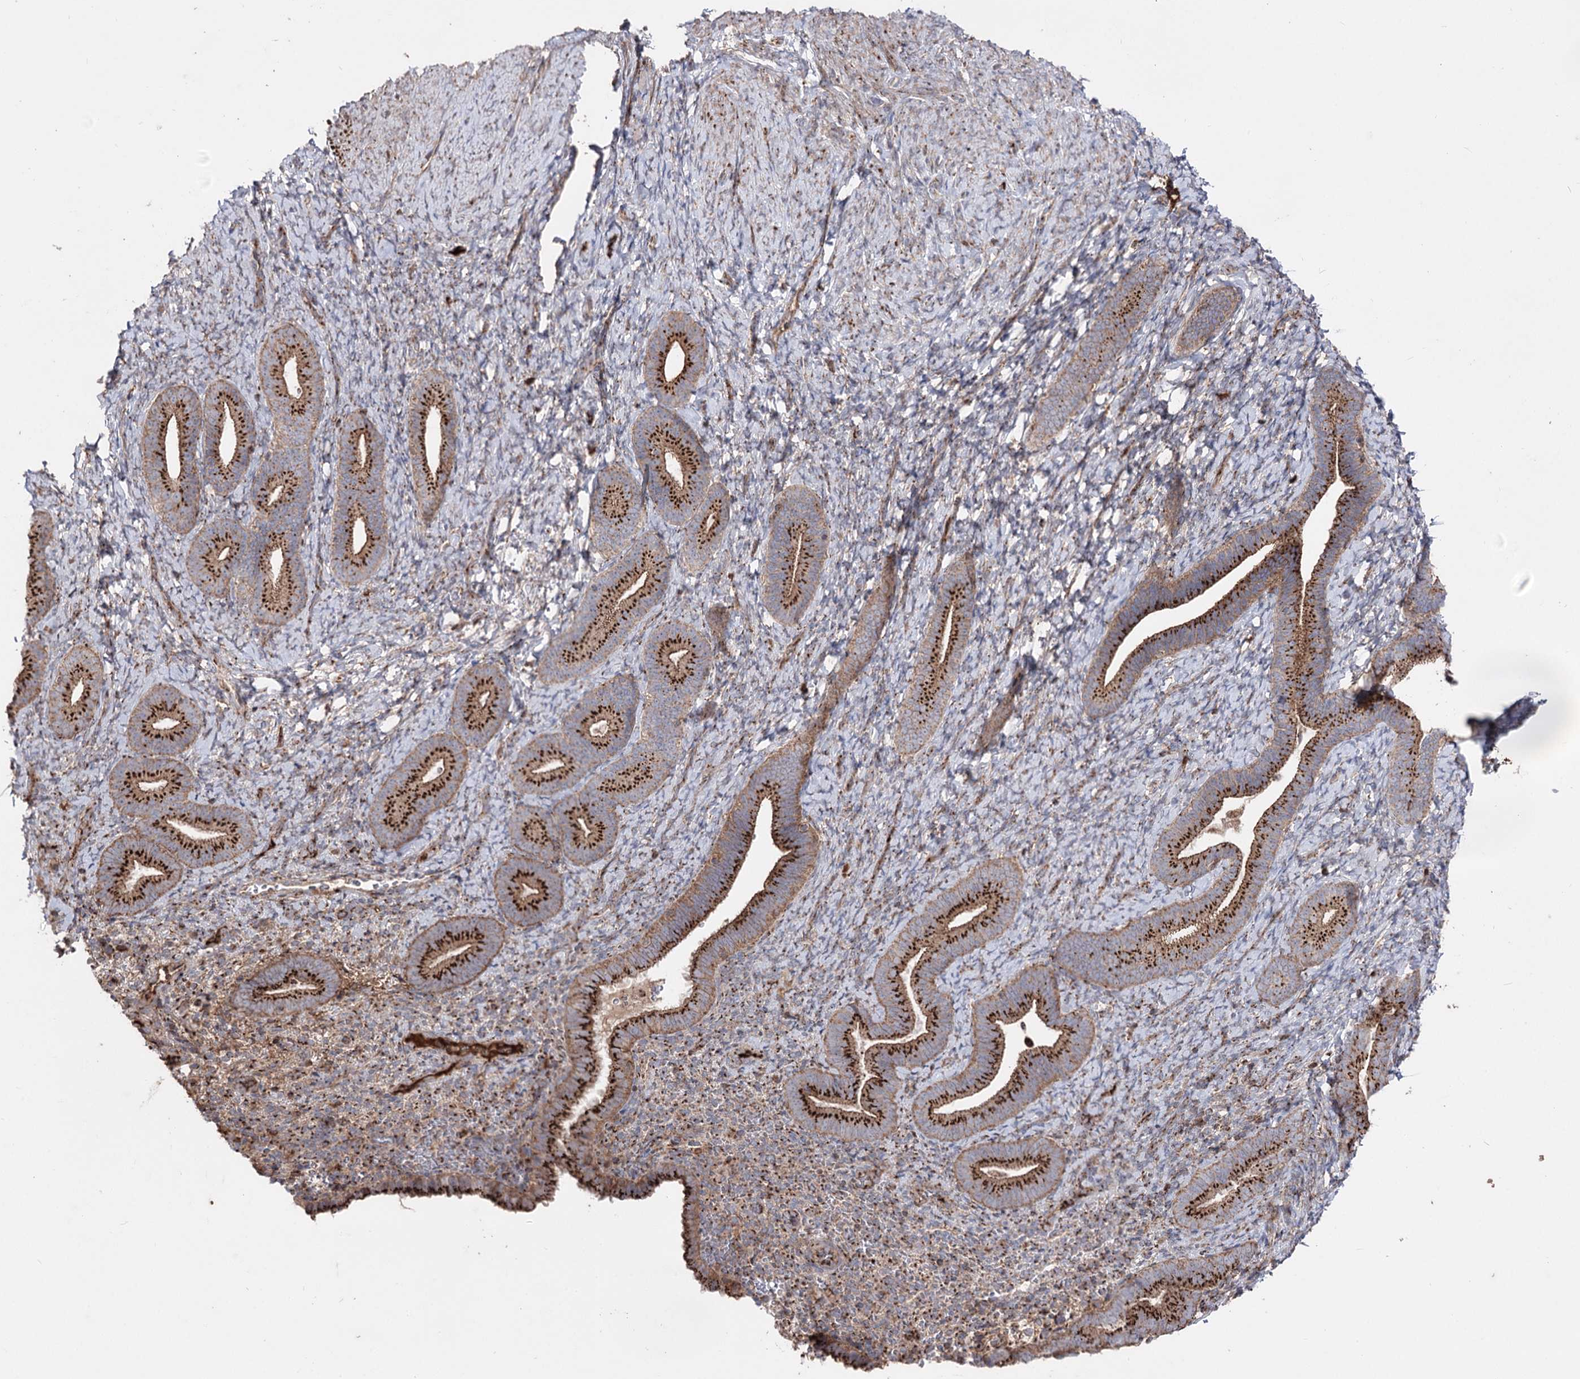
{"staining": {"intensity": "strong", "quantity": "25%-75%", "location": "cytoplasmic/membranous"}, "tissue": "endometrium", "cell_type": "Cells in endometrial stroma", "image_type": "normal", "snomed": [{"axis": "morphology", "description": "Normal tissue, NOS"}, {"axis": "topography", "description": "Endometrium"}], "caption": "Strong cytoplasmic/membranous protein positivity is identified in about 25%-75% of cells in endometrial stroma in endometrium. Immunohistochemistry stains the protein of interest in brown and the nuclei are stained blue.", "gene": "ARHGAP20", "patient": {"sex": "female", "age": 65}}